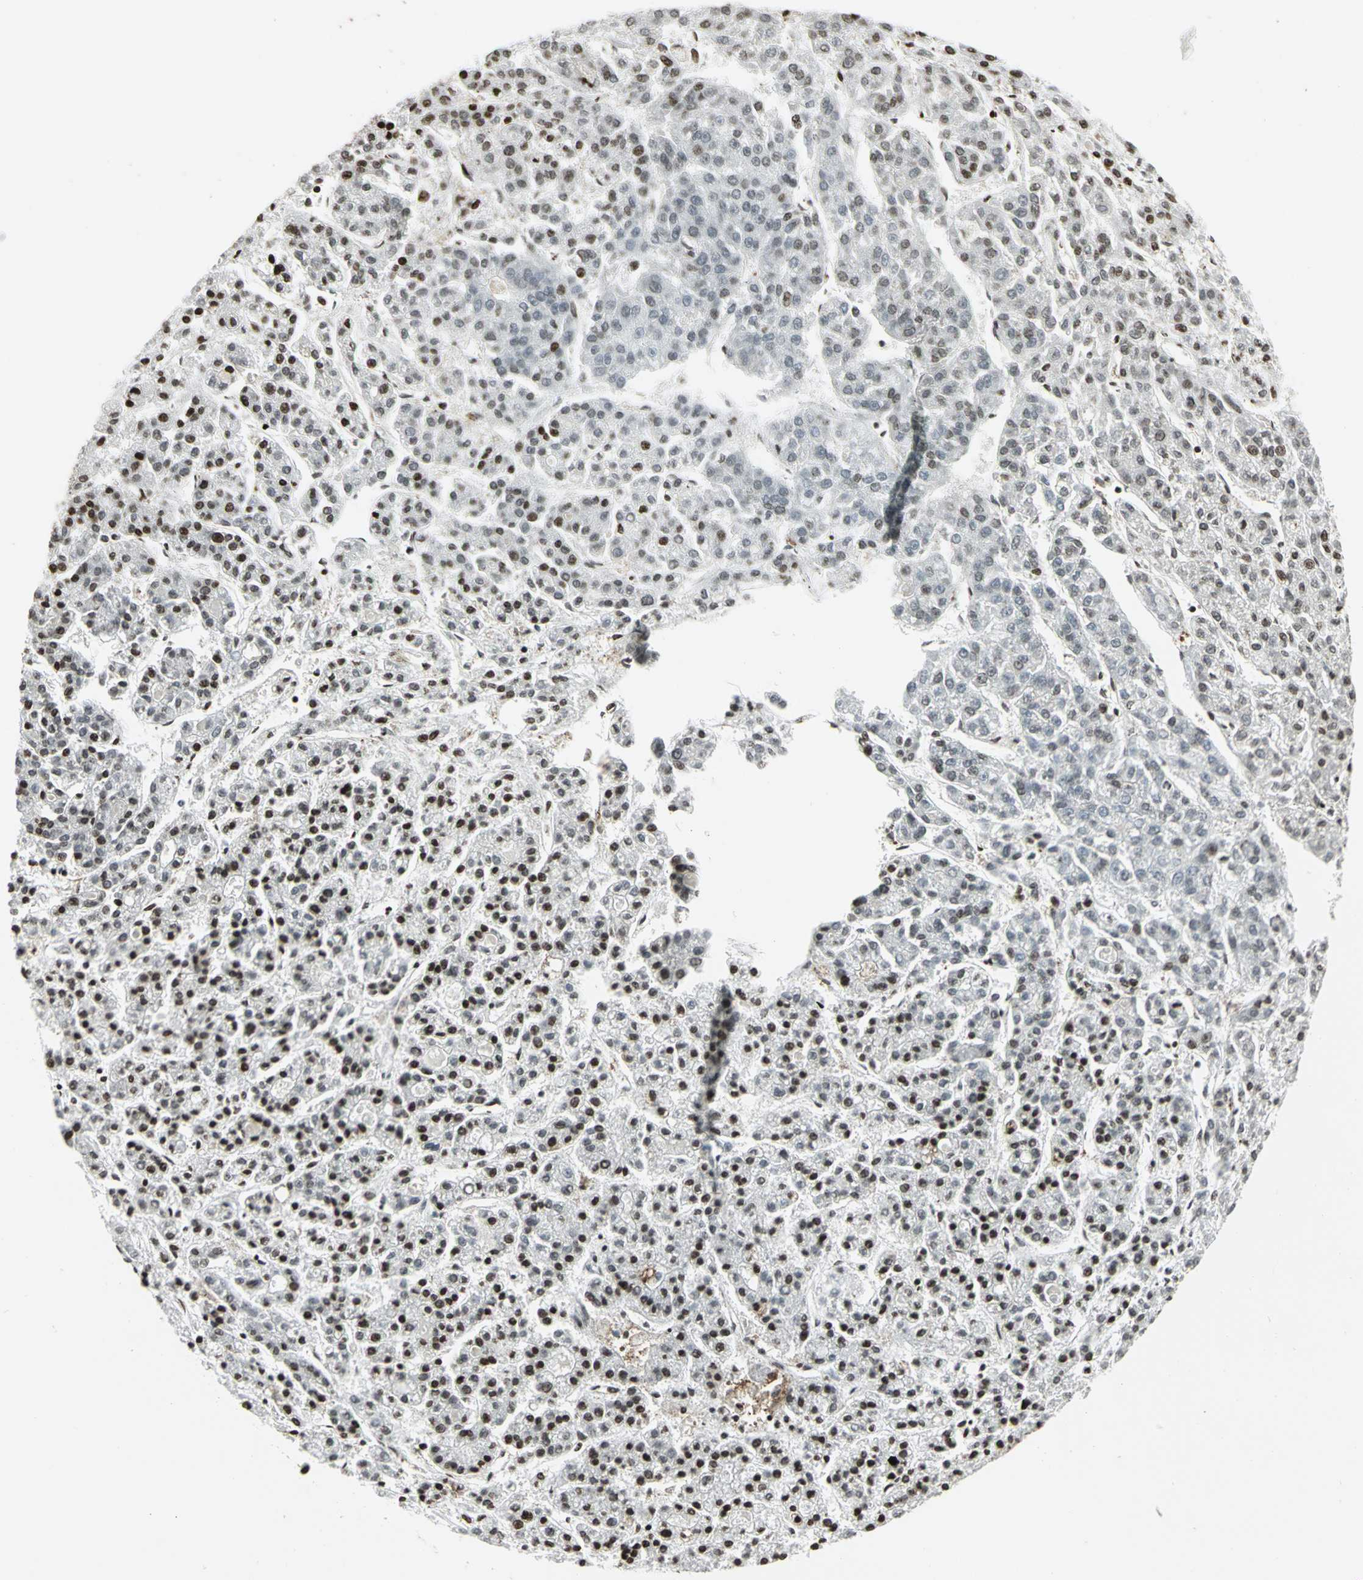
{"staining": {"intensity": "weak", "quantity": "25%-75%", "location": "cytoplasmic/membranous,nuclear"}, "tissue": "liver cancer", "cell_type": "Tumor cells", "image_type": "cancer", "snomed": [{"axis": "morphology", "description": "Carcinoma, Hepatocellular, NOS"}, {"axis": "topography", "description": "Liver"}], "caption": "Immunohistochemistry staining of liver cancer (hepatocellular carcinoma), which exhibits low levels of weak cytoplasmic/membranous and nuclear expression in approximately 25%-75% of tumor cells indicating weak cytoplasmic/membranous and nuclear protein staining. The staining was performed using DAB (3,3'-diaminobenzidine) (brown) for protein detection and nuclei were counterstained in hematoxylin (blue).", "gene": "LGALS3", "patient": {"sex": "male", "age": 70}}